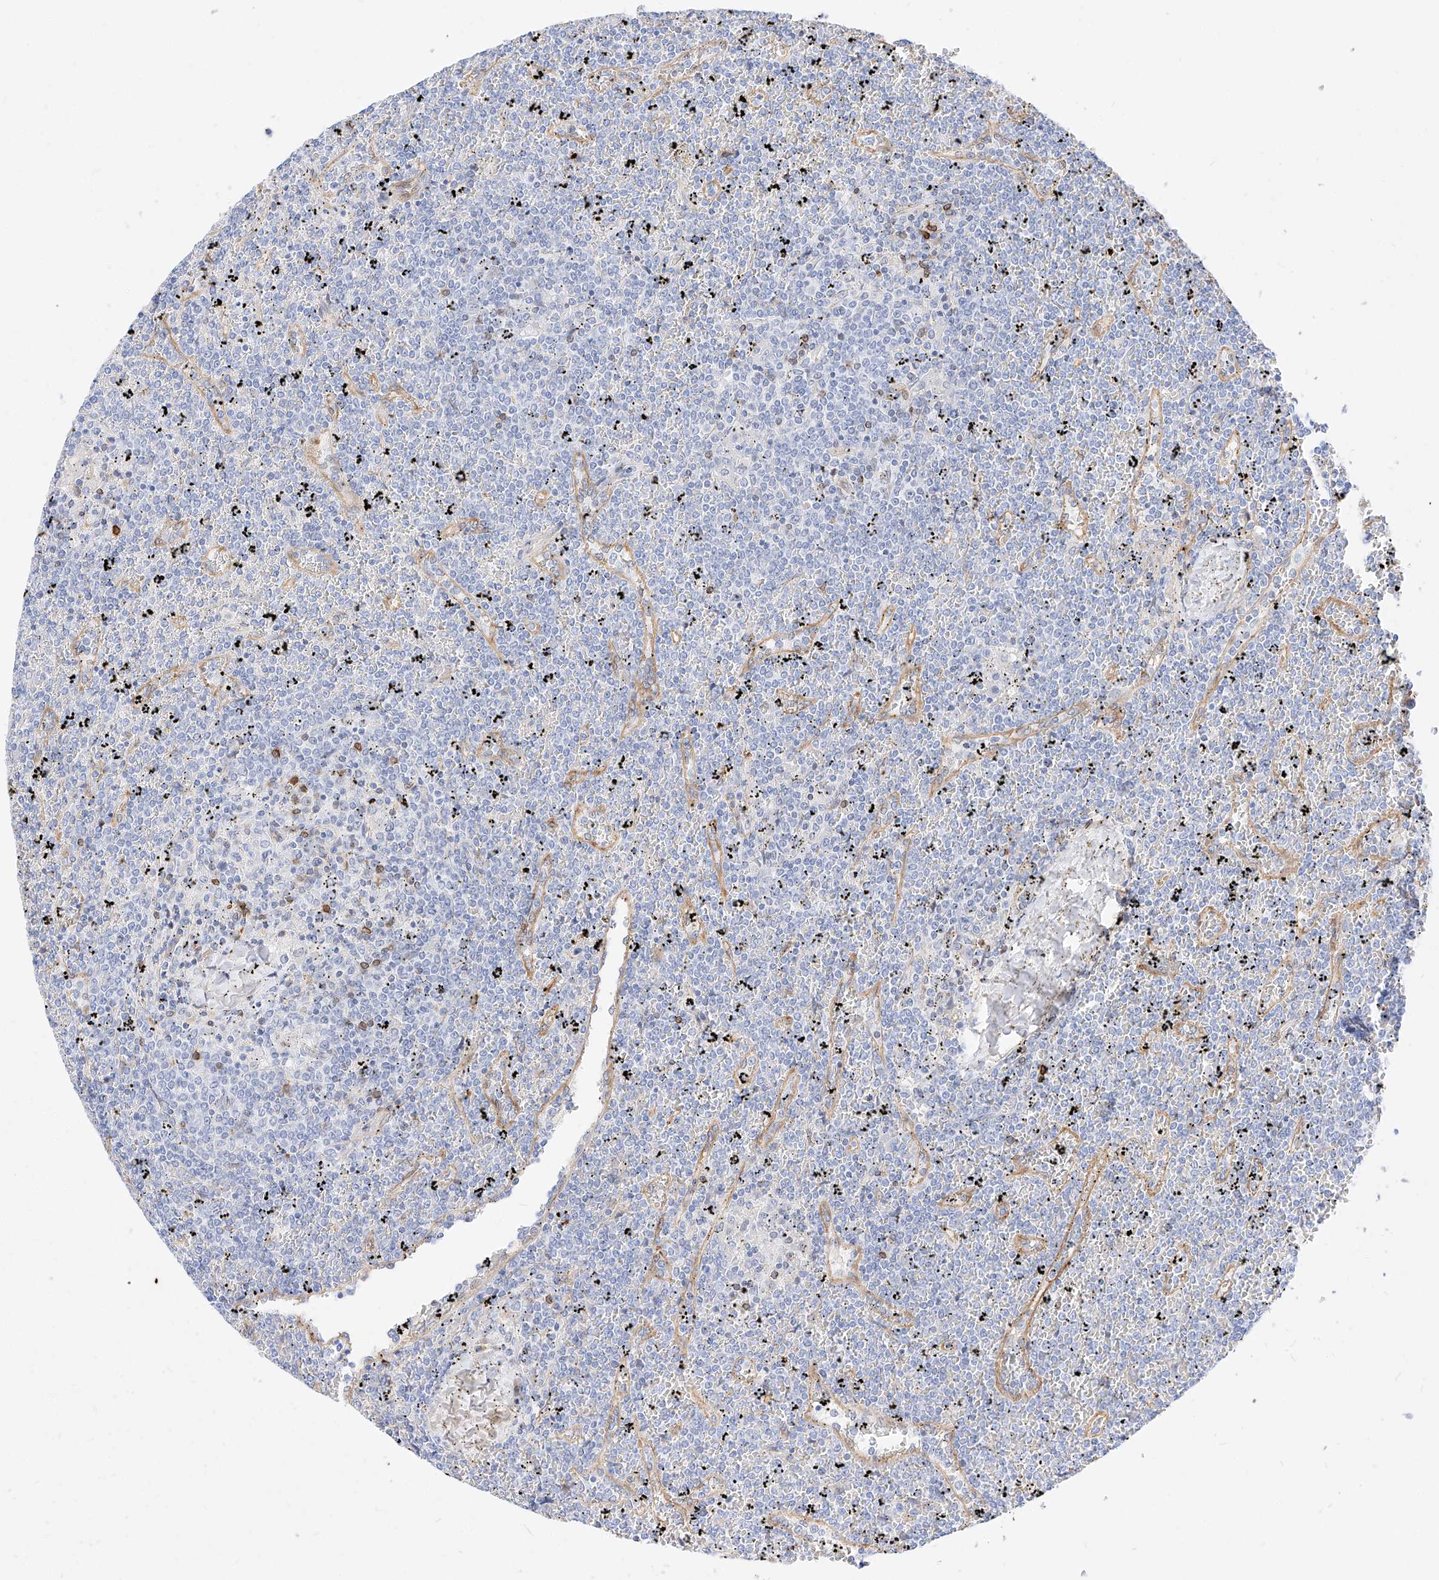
{"staining": {"intensity": "negative", "quantity": "none", "location": "none"}, "tissue": "lymphoma", "cell_type": "Tumor cells", "image_type": "cancer", "snomed": [{"axis": "morphology", "description": "Malignant lymphoma, non-Hodgkin's type, Low grade"}, {"axis": "topography", "description": "Spleen"}], "caption": "High magnification brightfield microscopy of malignant lymphoma, non-Hodgkin's type (low-grade) stained with DAB (brown) and counterstained with hematoxylin (blue): tumor cells show no significant staining.", "gene": "MAP7", "patient": {"sex": "female", "age": 19}}